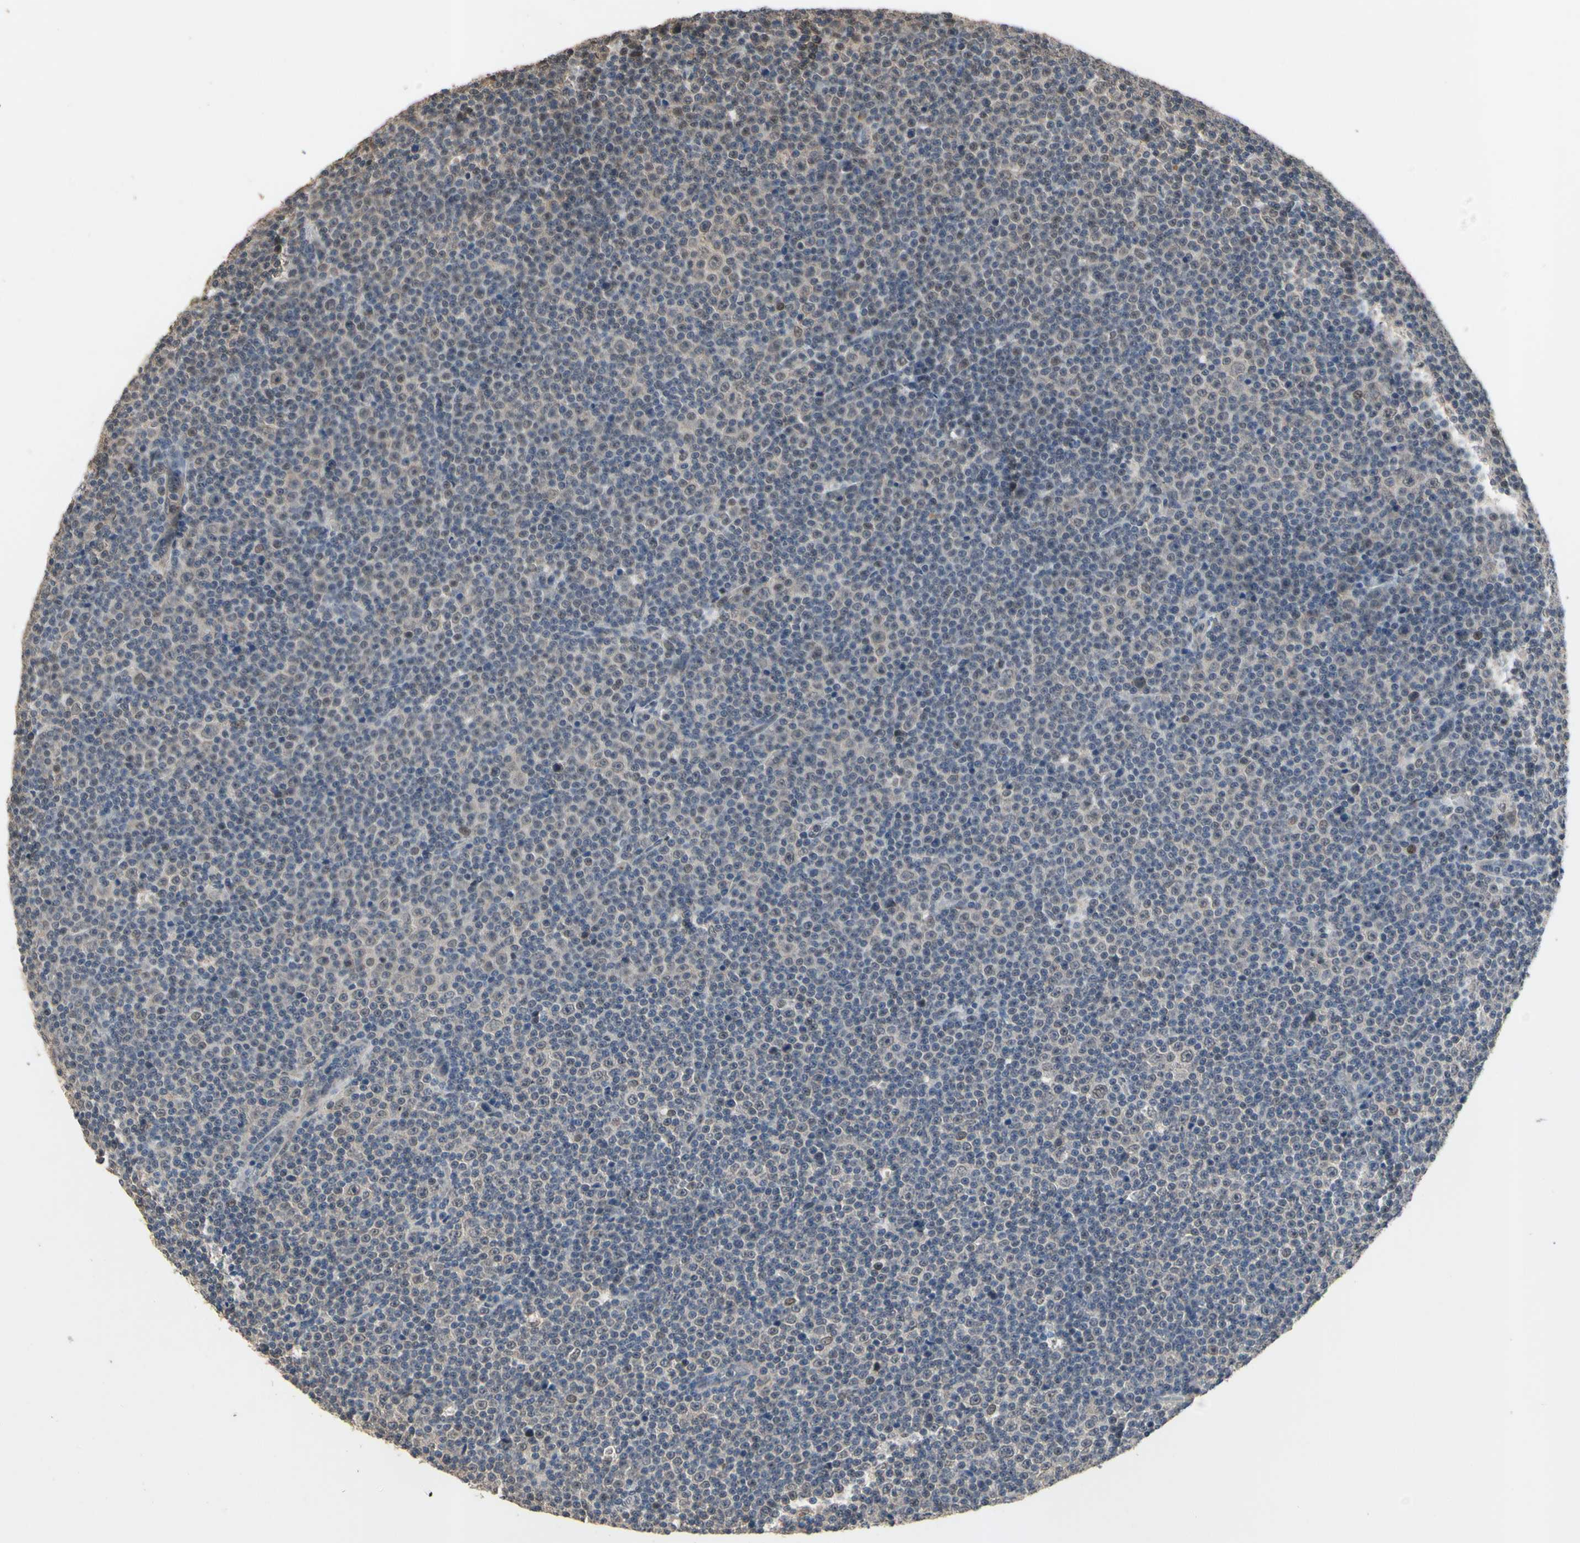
{"staining": {"intensity": "weak", "quantity": "25%-75%", "location": "nuclear"}, "tissue": "lymphoma", "cell_type": "Tumor cells", "image_type": "cancer", "snomed": [{"axis": "morphology", "description": "Malignant lymphoma, non-Hodgkin's type, Low grade"}, {"axis": "topography", "description": "Lymph node"}], "caption": "A brown stain labels weak nuclear expression of a protein in human lymphoma tumor cells. (DAB IHC with brightfield microscopy, high magnification).", "gene": "ZNF174", "patient": {"sex": "female", "age": 67}}